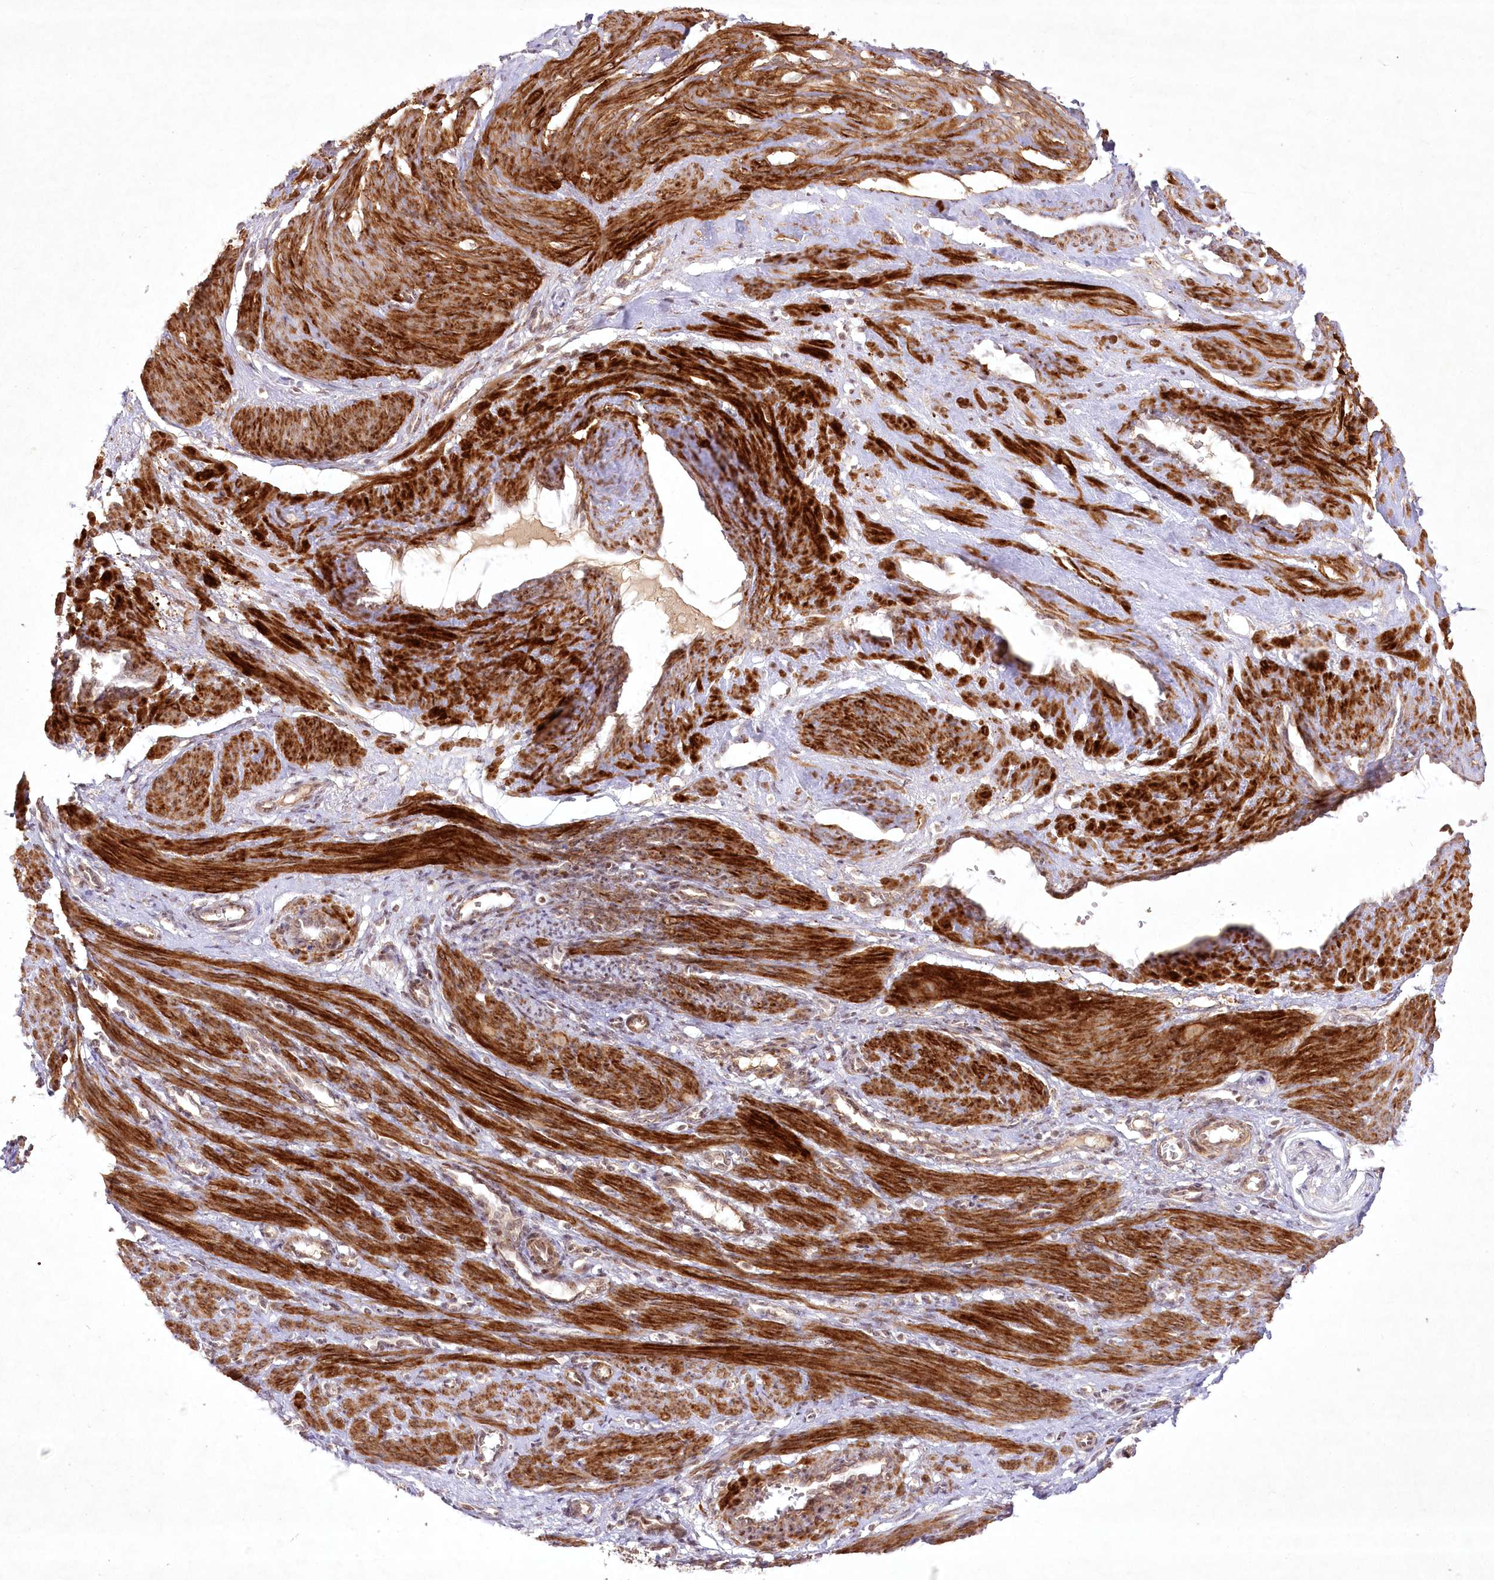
{"staining": {"intensity": "strong", "quantity": ">75%", "location": "cytoplasmic/membranous"}, "tissue": "smooth muscle", "cell_type": "Smooth muscle cells", "image_type": "normal", "snomed": [{"axis": "morphology", "description": "Normal tissue, NOS"}, {"axis": "topography", "description": "Endometrium"}], "caption": "Smooth muscle cells reveal high levels of strong cytoplasmic/membranous positivity in approximately >75% of cells in unremarkable smooth muscle. (IHC, brightfield microscopy, high magnification).", "gene": "SH2D3A", "patient": {"sex": "female", "age": 33}}